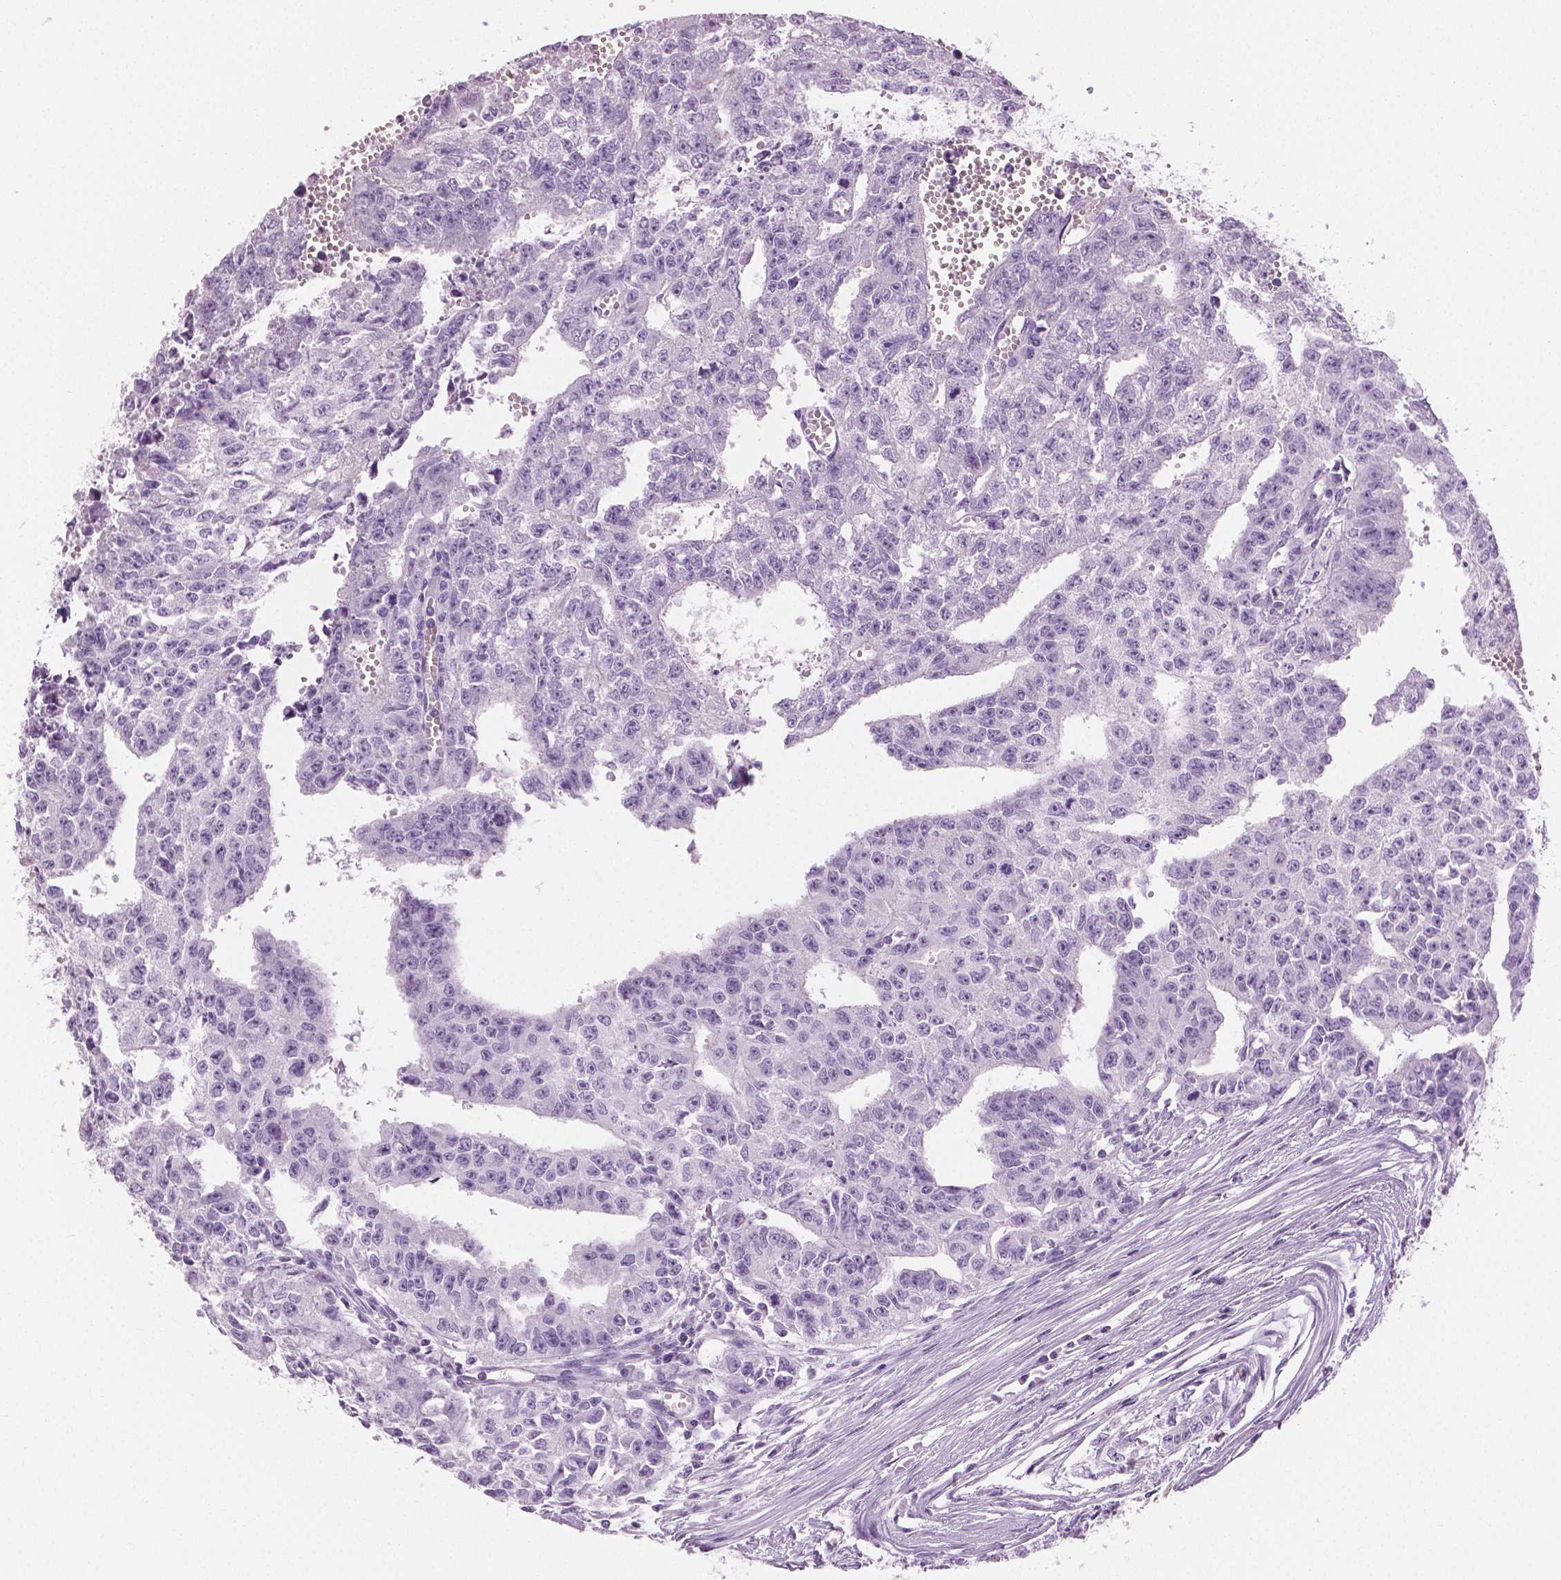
{"staining": {"intensity": "negative", "quantity": "none", "location": "none"}, "tissue": "testis cancer", "cell_type": "Tumor cells", "image_type": "cancer", "snomed": [{"axis": "morphology", "description": "Carcinoma, Embryonal, NOS"}, {"axis": "morphology", "description": "Teratoma, malignant, NOS"}, {"axis": "topography", "description": "Testis"}], "caption": "IHC photomicrograph of testis cancer stained for a protein (brown), which displays no expression in tumor cells.", "gene": "PLIN4", "patient": {"sex": "male", "age": 24}}